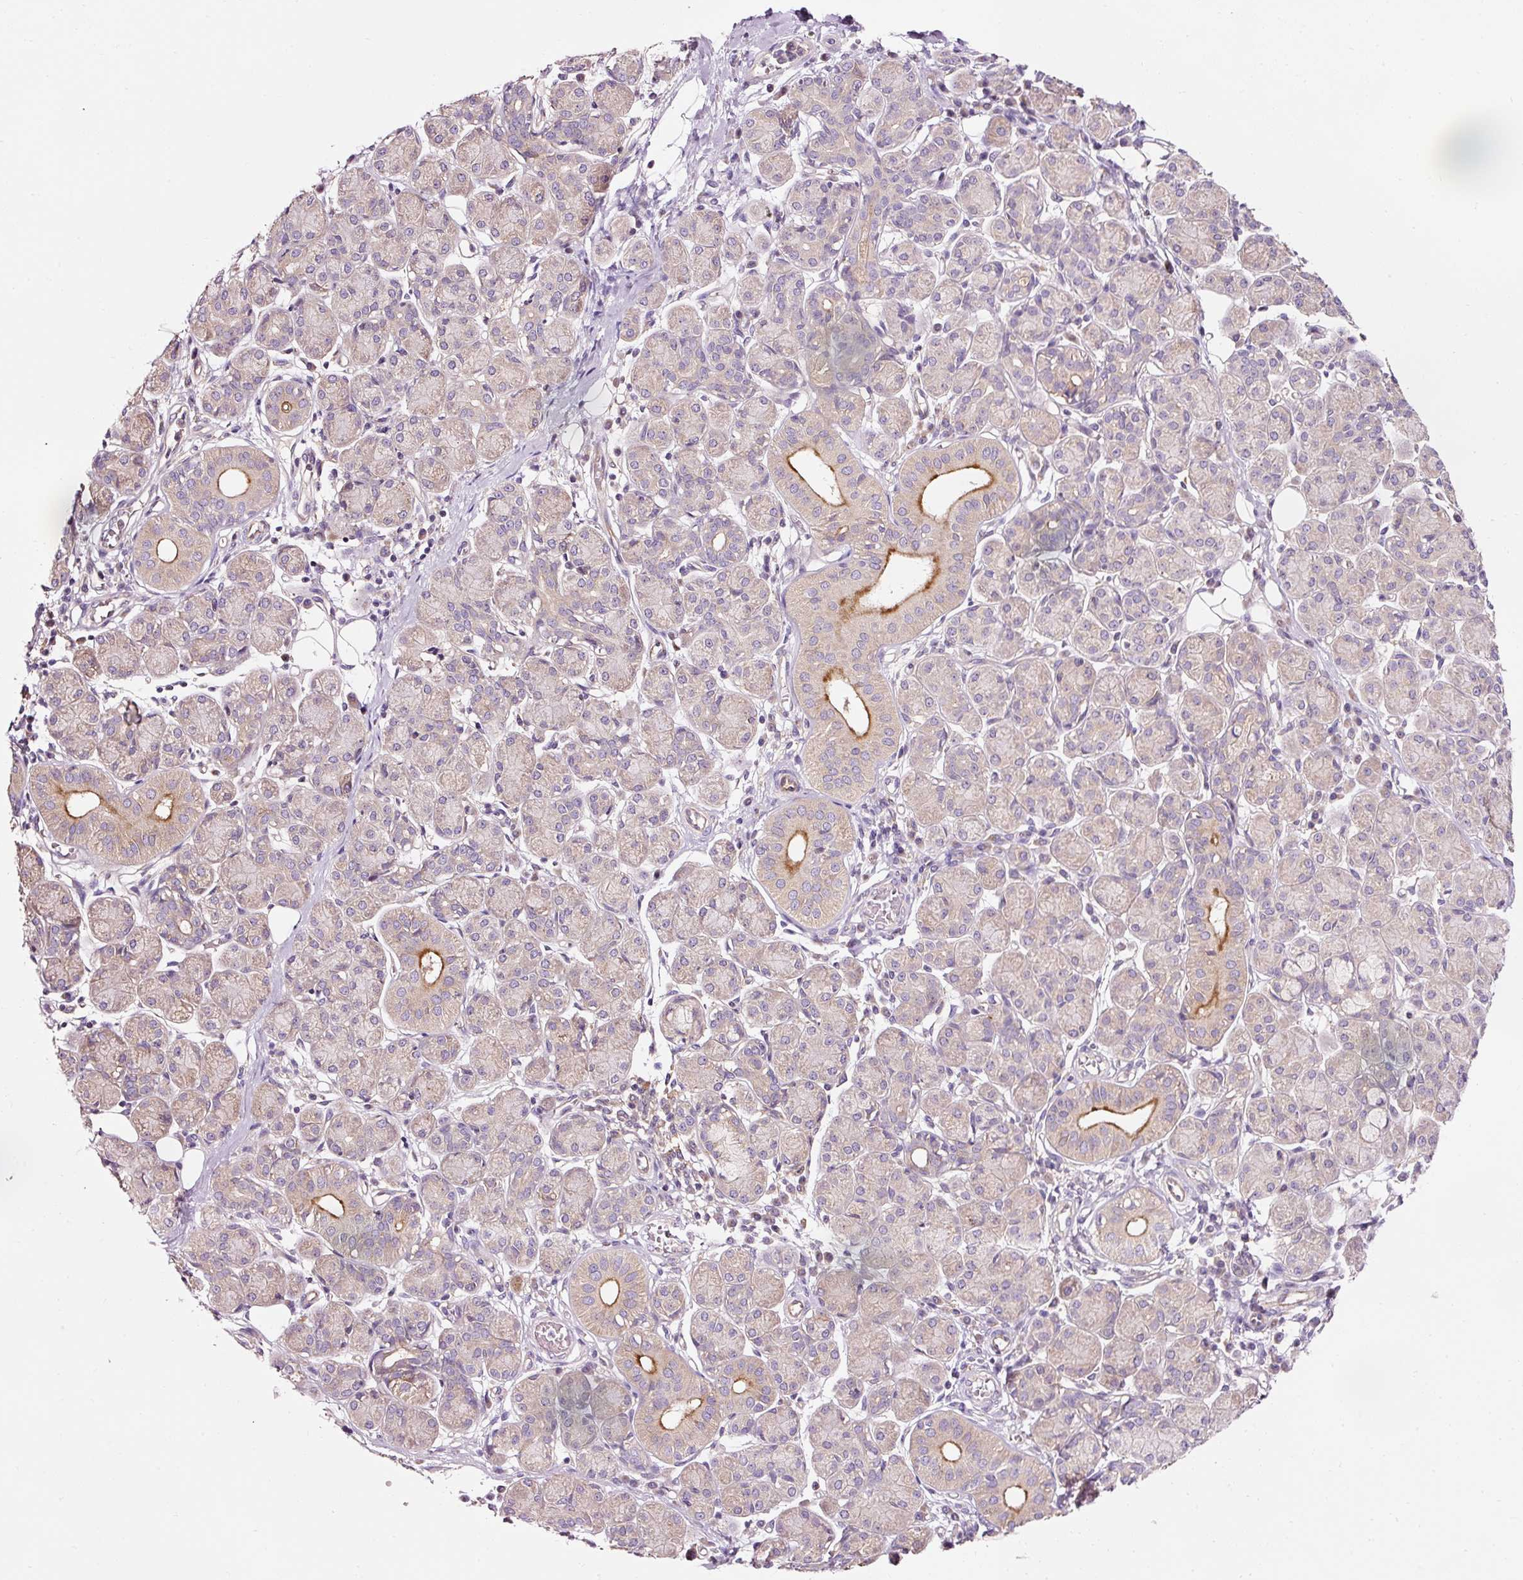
{"staining": {"intensity": "strong", "quantity": "<25%", "location": "cytoplasmic/membranous"}, "tissue": "salivary gland", "cell_type": "Glandular cells", "image_type": "normal", "snomed": [{"axis": "morphology", "description": "Normal tissue, NOS"}, {"axis": "morphology", "description": "Inflammation, NOS"}, {"axis": "topography", "description": "Lymph node"}, {"axis": "topography", "description": "Salivary gland"}], "caption": "DAB immunohistochemical staining of unremarkable human salivary gland shows strong cytoplasmic/membranous protein staining in about <25% of glandular cells. (DAB = brown stain, brightfield microscopy at high magnification).", "gene": "NAPA", "patient": {"sex": "male", "age": 3}}